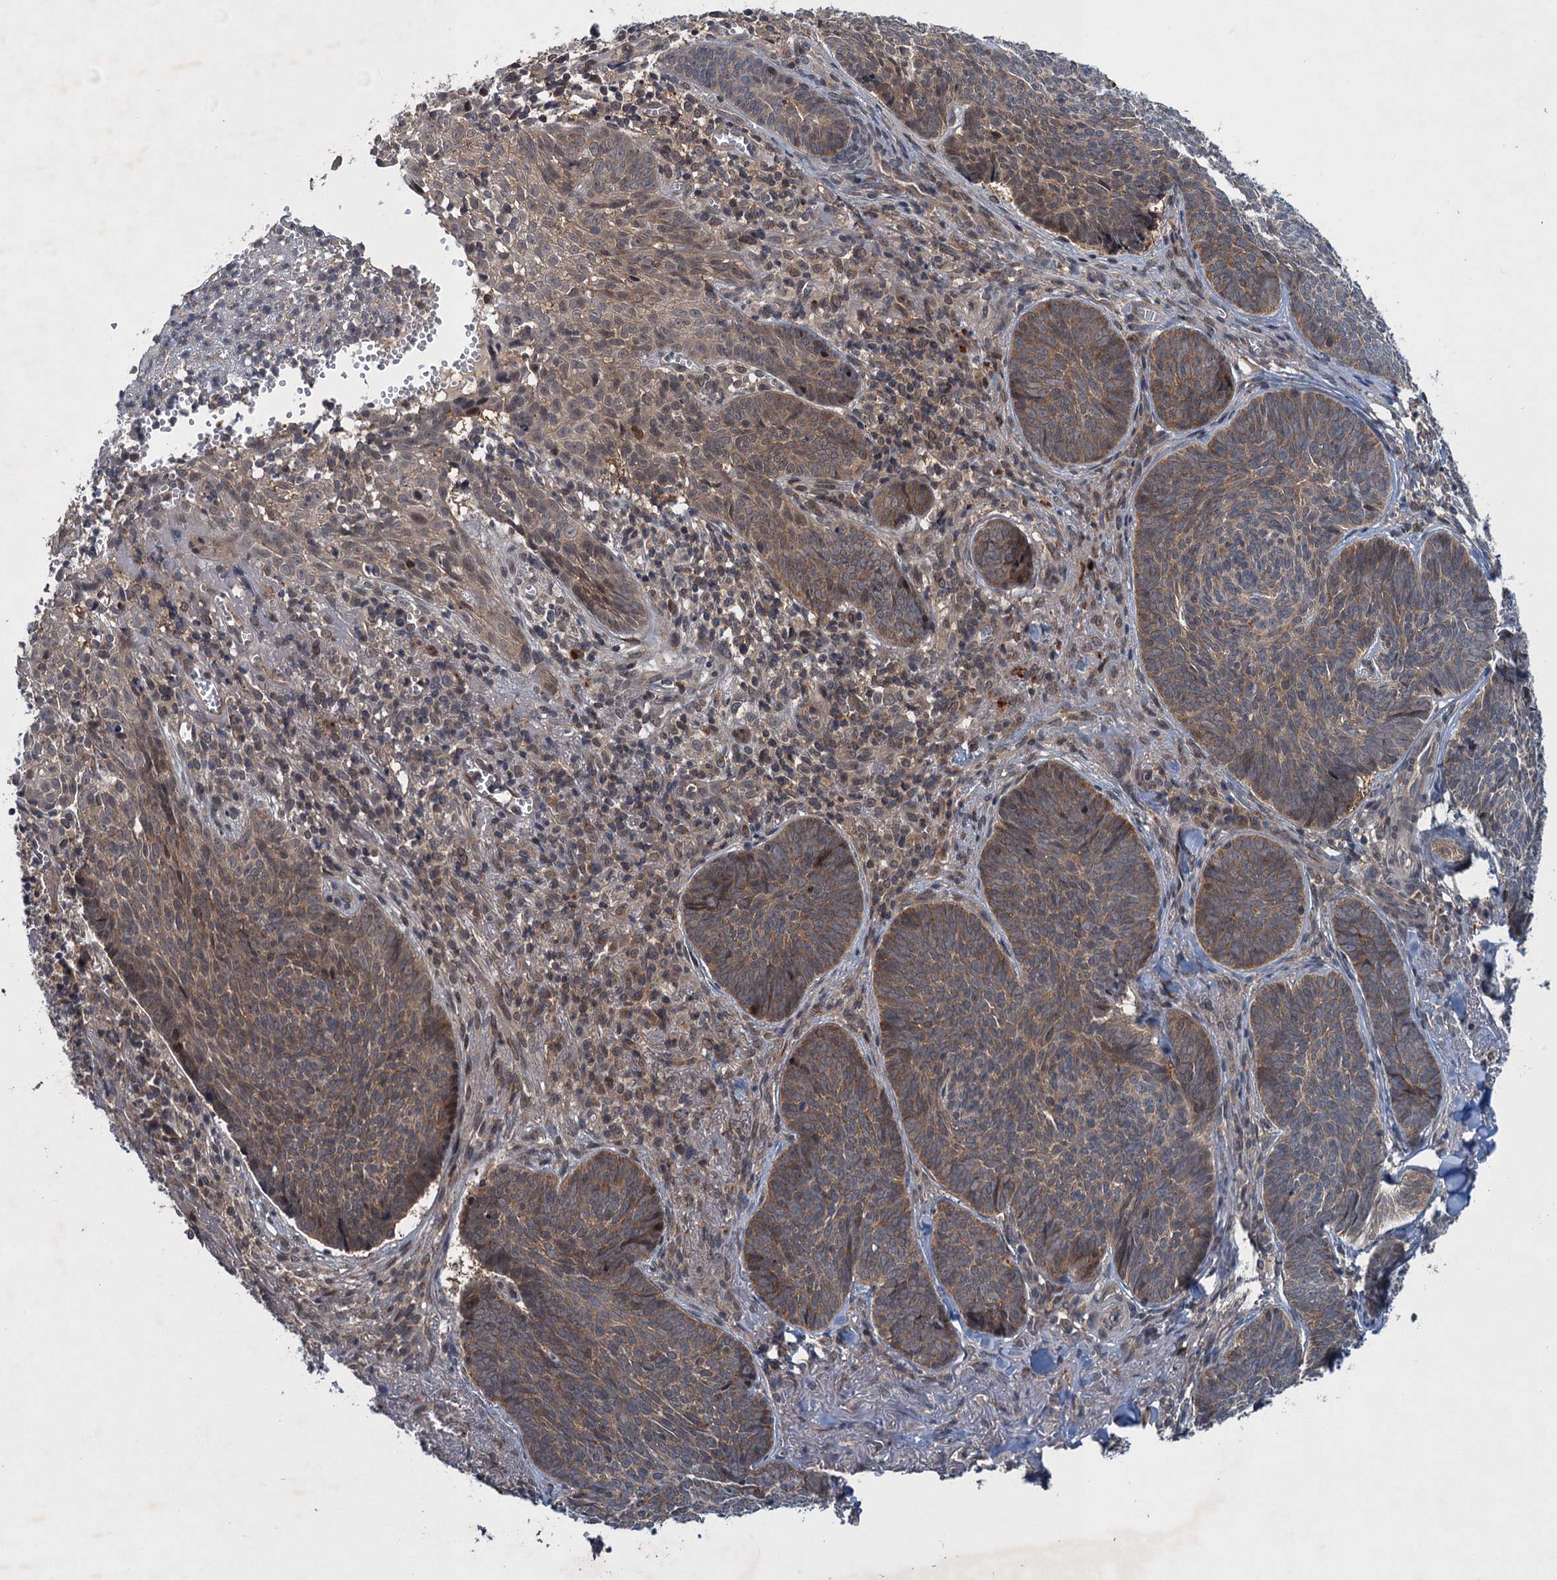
{"staining": {"intensity": "moderate", "quantity": ">75%", "location": "cytoplasmic/membranous"}, "tissue": "skin cancer", "cell_type": "Tumor cells", "image_type": "cancer", "snomed": [{"axis": "morphology", "description": "Basal cell carcinoma"}, {"axis": "topography", "description": "Skin"}], "caption": "There is medium levels of moderate cytoplasmic/membranous positivity in tumor cells of skin cancer (basal cell carcinoma), as demonstrated by immunohistochemical staining (brown color).", "gene": "RNF165", "patient": {"sex": "female", "age": 74}}